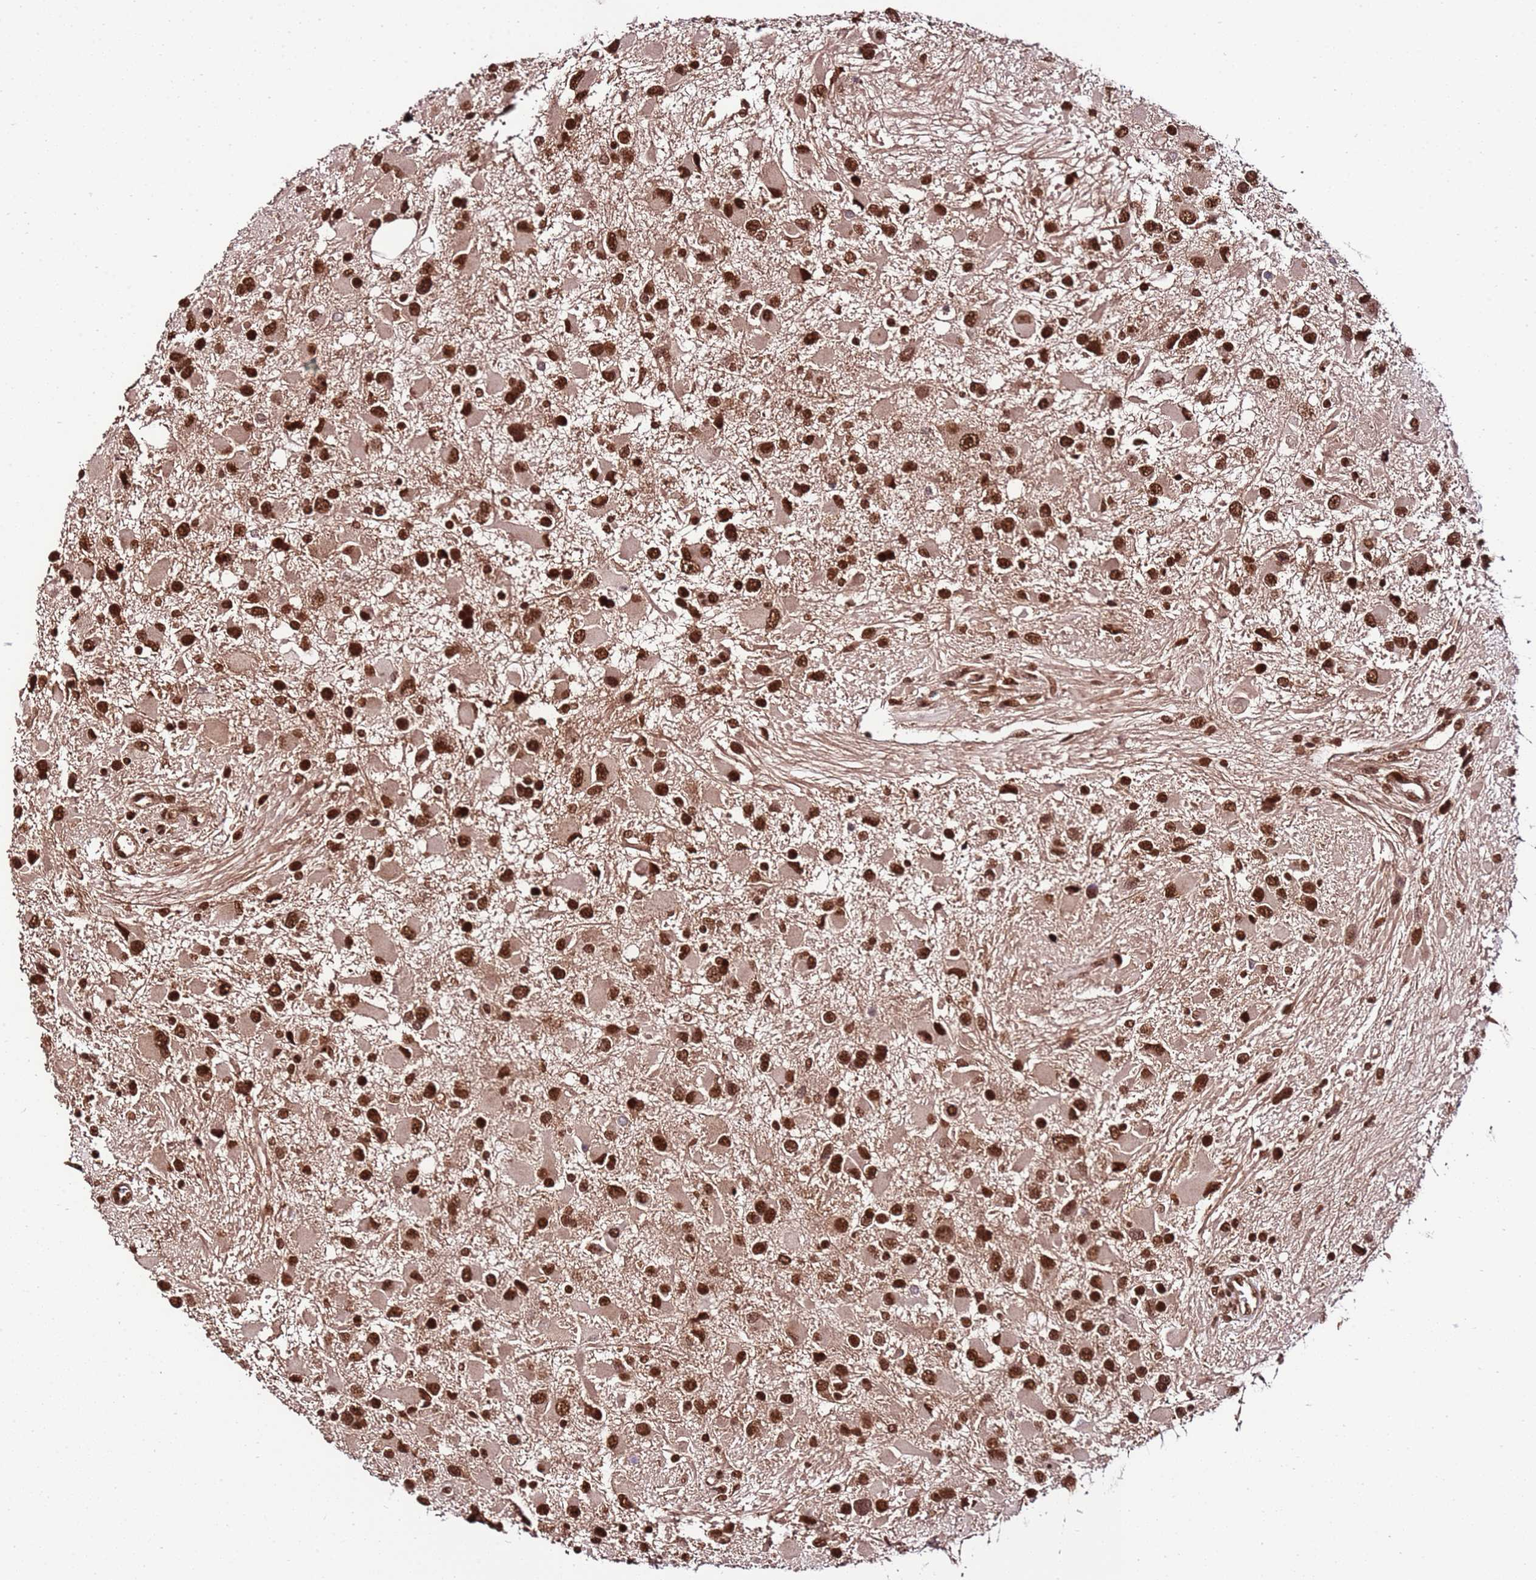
{"staining": {"intensity": "strong", "quantity": ">75%", "location": "nuclear"}, "tissue": "glioma", "cell_type": "Tumor cells", "image_type": "cancer", "snomed": [{"axis": "morphology", "description": "Glioma, malignant, High grade"}, {"axis": "topography", "description": "Brain"}], "caption": "Immunohistochemical staining of human malignant glioma (high-grade) shows strong nuclear protein staining in about >75% of tumor cells. (DAB (3,3'-diaminobenzidine) IHC with brightfield microscopy, high magnification).", "gene": "ZBTB12", "patient": {"sex": "male", "age": 53}}